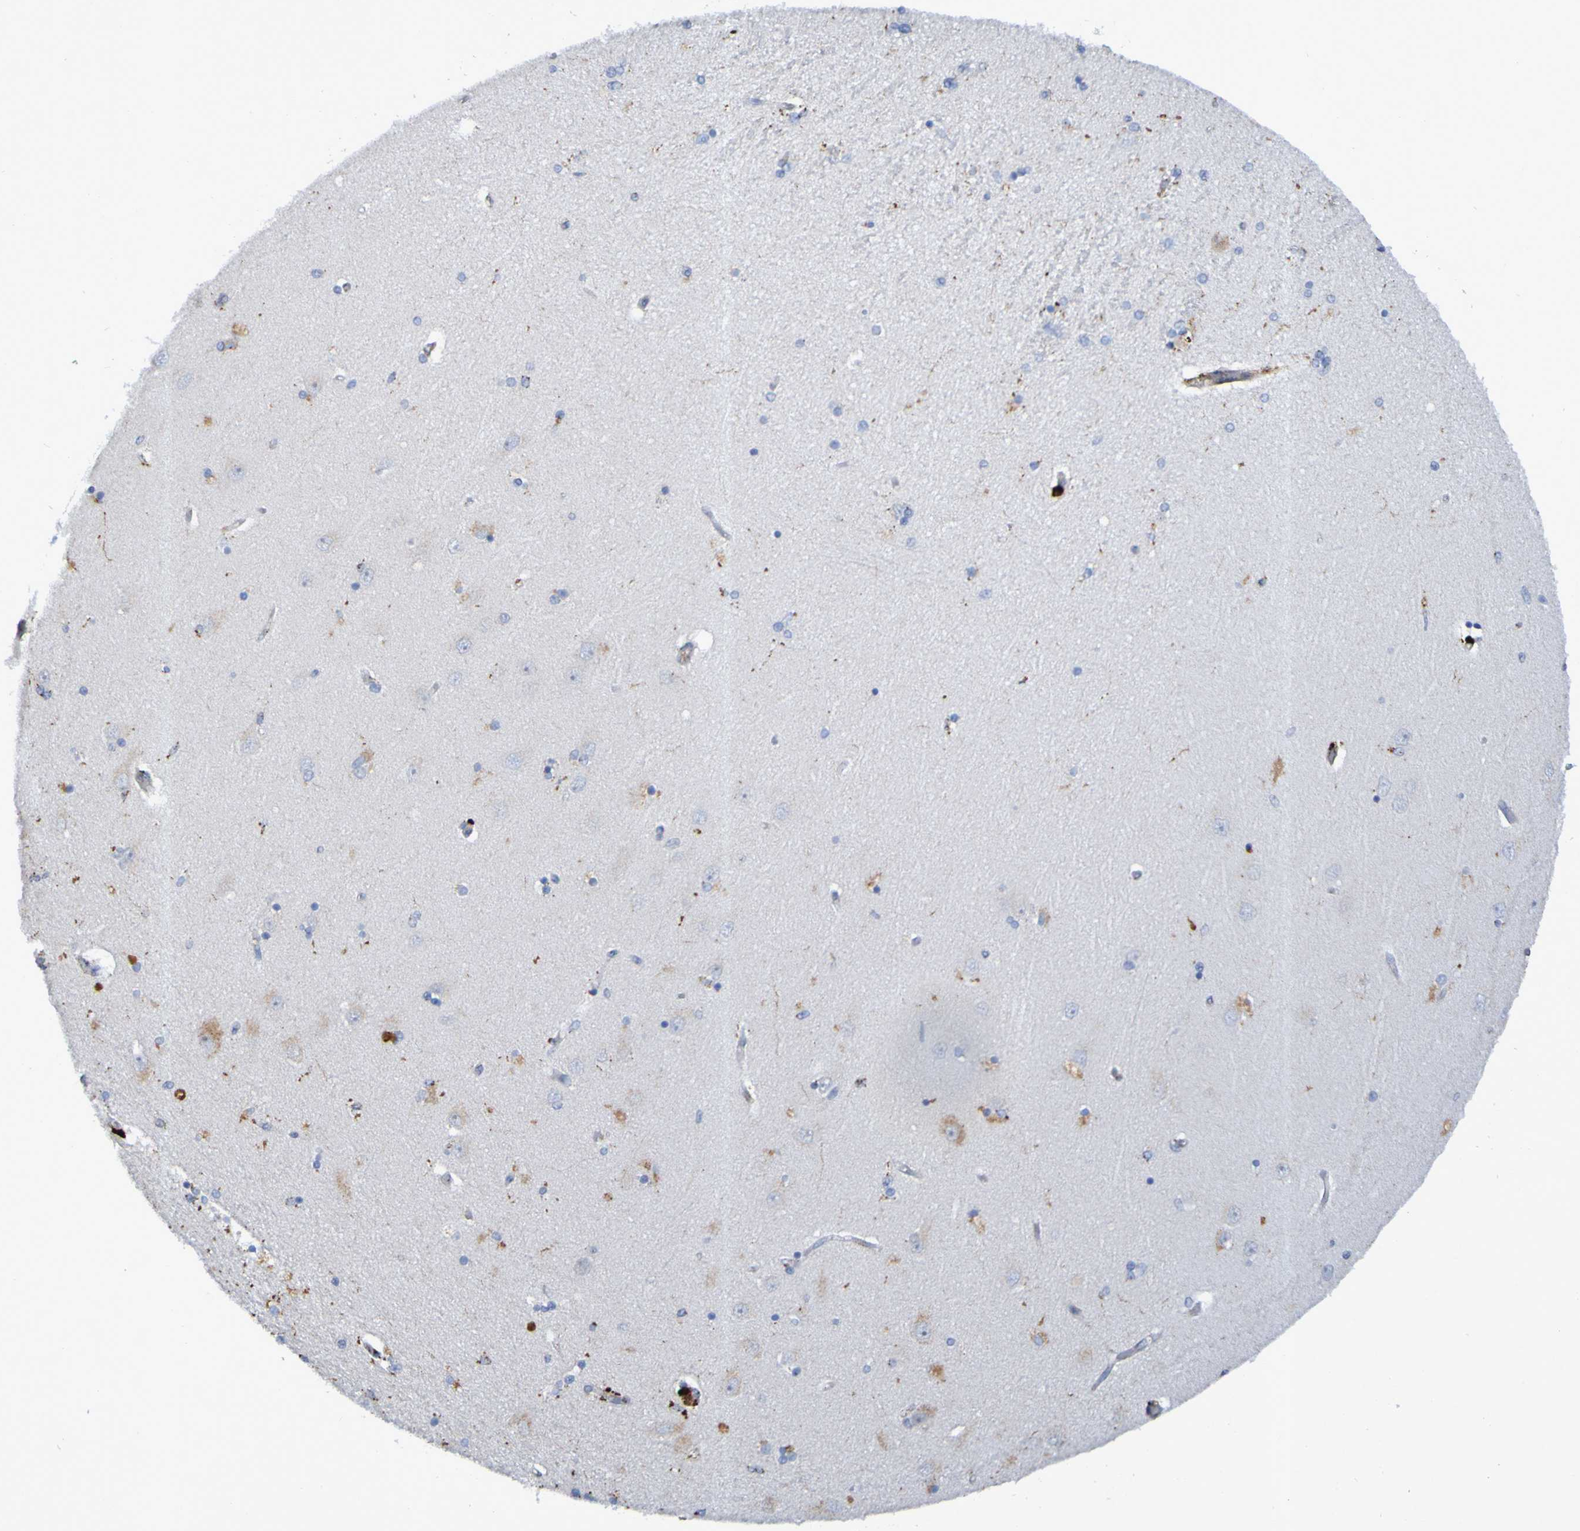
{"staining": {"intensity": "moderate", "quantity": "<25%", "location": "cytoplasmic/membranous"}, "tissue": "hippocampus", "cell_type": "Glial cells", "image_type": "normal", "snomed": [{"axis": "morphology", "description": "Normal tissue, NOS"}, {"axis": "topography", "description": "Hippocampus"}], "caption": "High-power microscopy captured an immunohistochemistry photomicrograph of benign hippocampus, revealing moderate cytoplasmic/membranous staining in approximately <25% of glial cells.", "gene": "TPH1", "patient": {"sex": "female", "age": 54}}